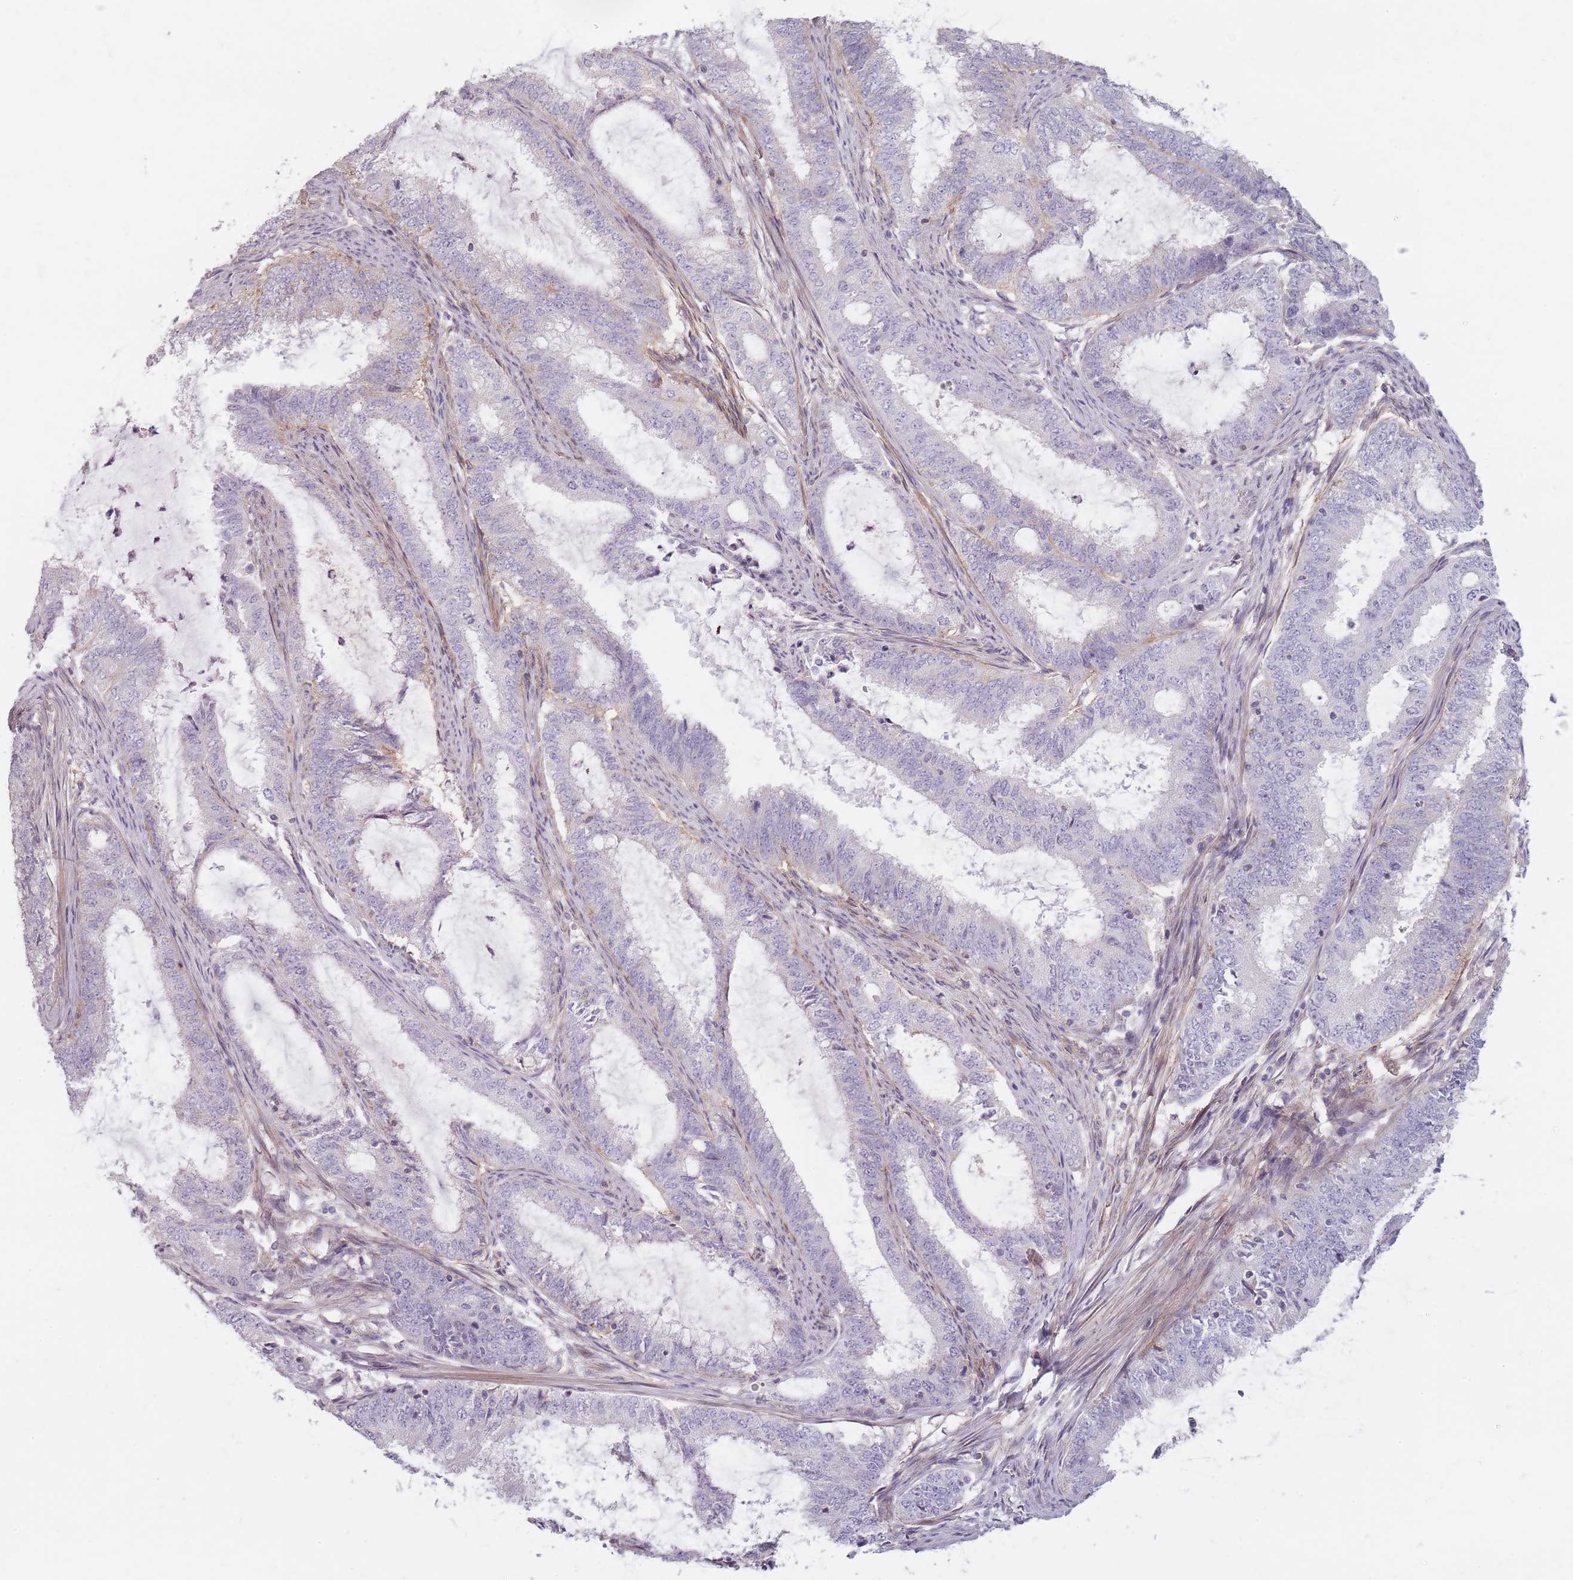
{"staining": {"intensity": "negative", "quantity": "none", "location": "none"}, "tissue": "endometrial cancer", "cell_type": "Tumor cells", "image_type": "cancer", "snomed": [{"axis": "morphology", "description": "Adenocarcinoma, NOS"}, {"axis": "topography", "description": "Endometrium"}], "caption": "Adenocarcinoma (endometrial) stained for a protein using IHC displays no expression tumor cells.", "gene": "SYNGR3", "patient": {"sex": "female", "age": 51}}